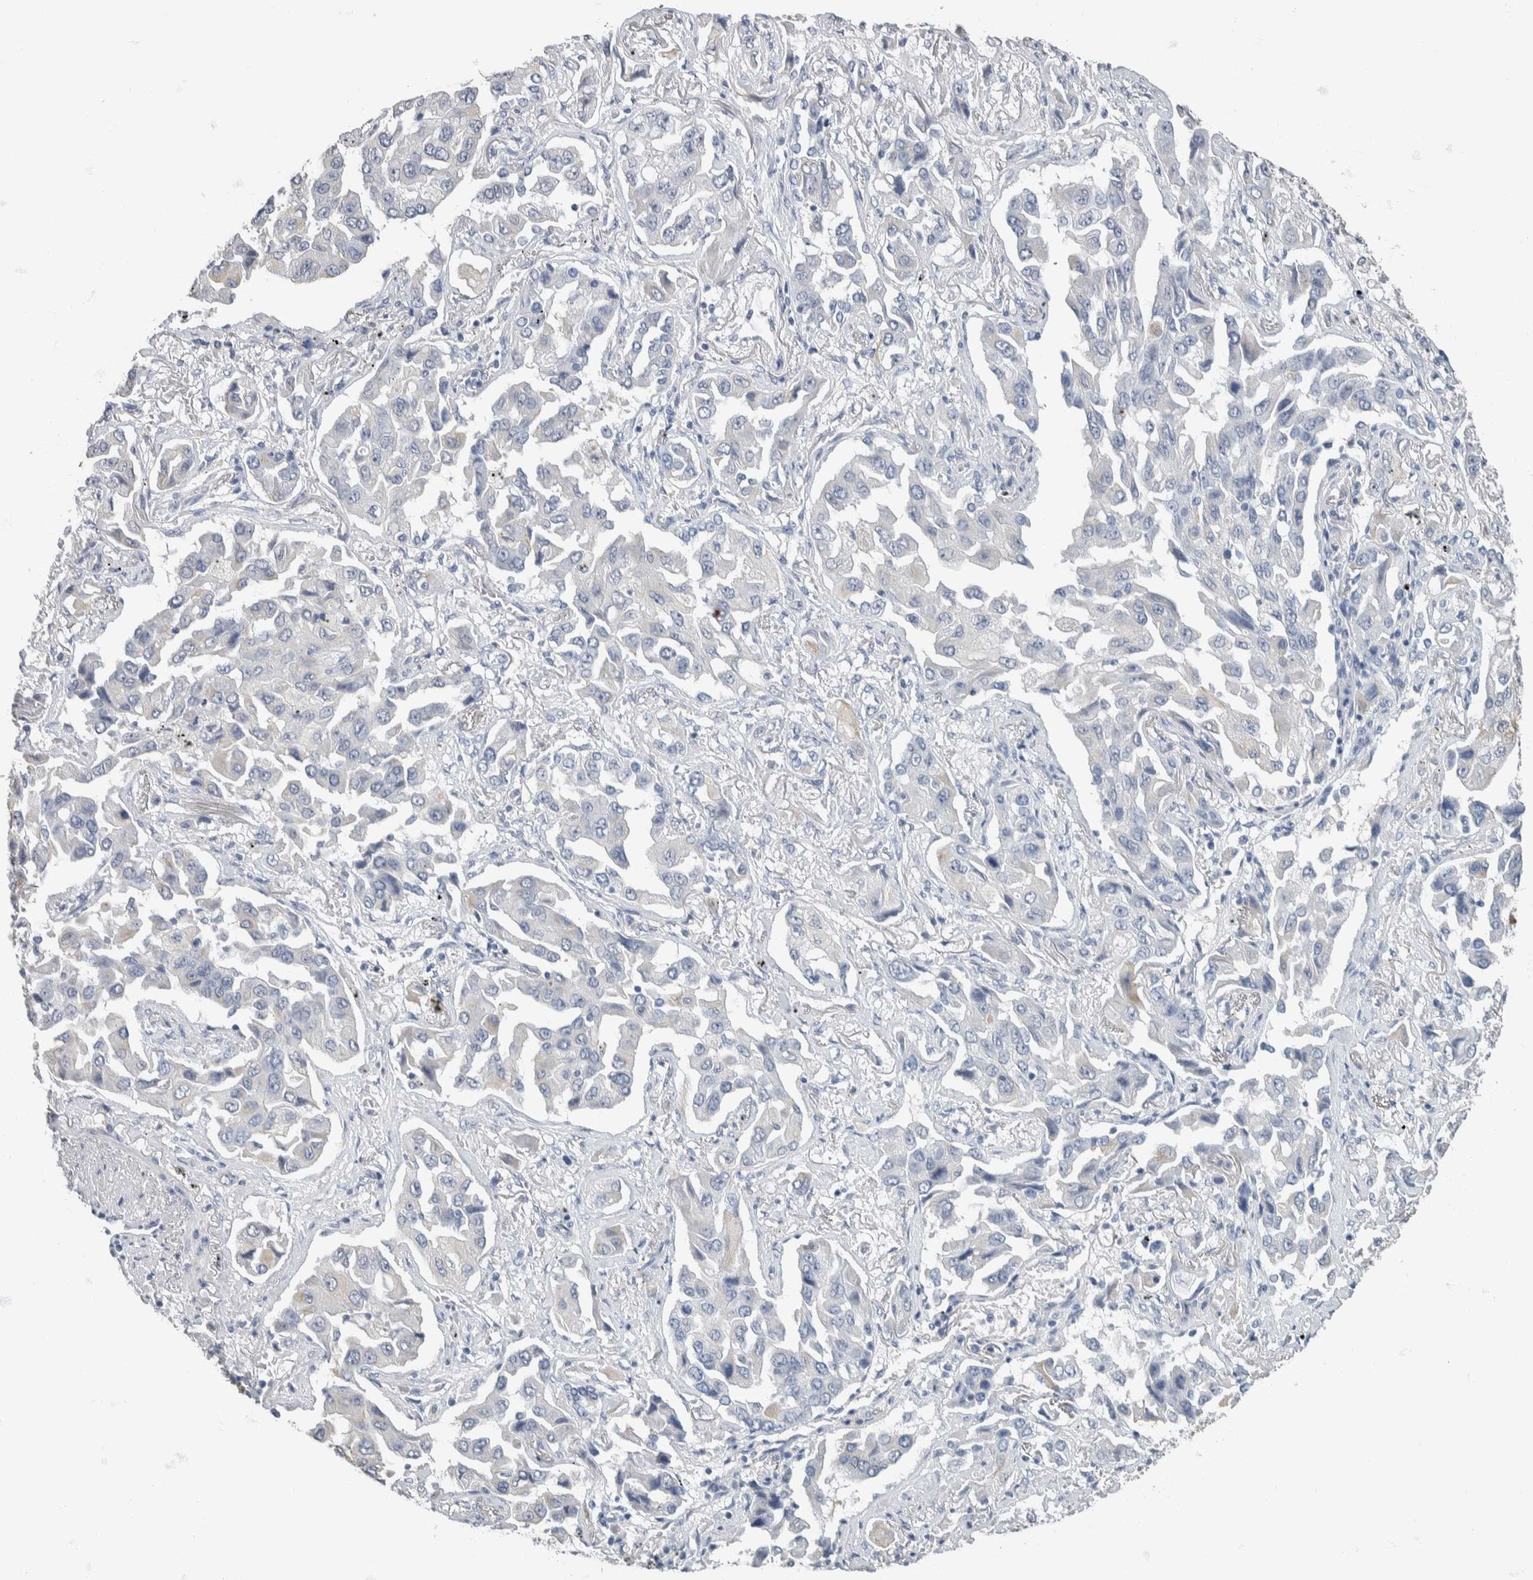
{"staining": {"intensity": "negative", "quantity": "none", "location": "none"}, "tissue": "lung cancer", "cell_type": "Tumor cells", "image_type": "cancer", "snomed": [{"axis": "morphology", "description": "Adenocarcinoma, NOS"}, {"axis": "topography", "description": "Lung"}], "caption": "DAB immunohistochemical staining of lung adenocarcinoma reveals no significant staining in tumor cells.", "gene": "NEFM", "patient": {"sex": "female", "age": 65}}